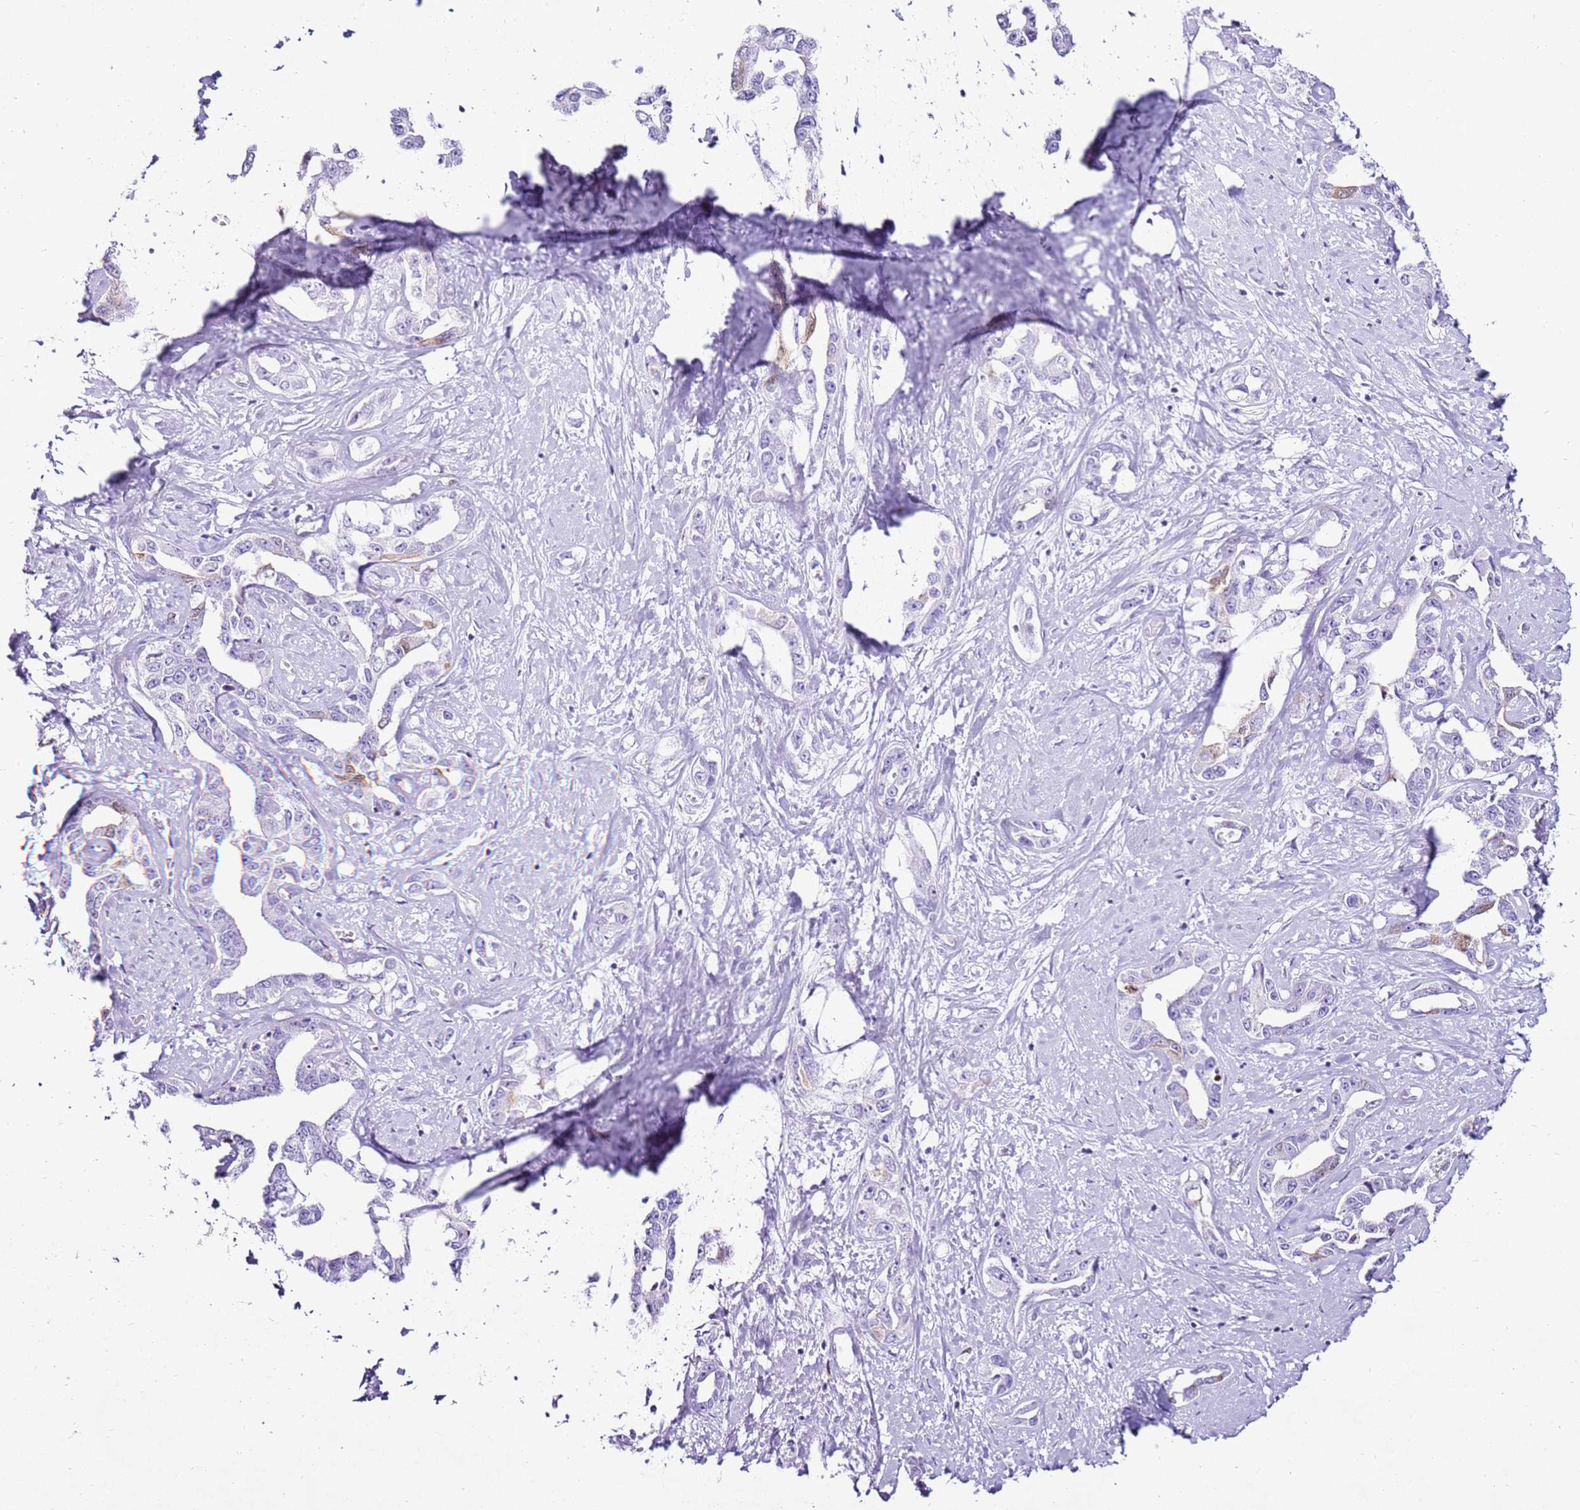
{"staining": {"intensity": "negative", "quantity": "none", "location": "none"}, "tissue": "liver cancer", "cell_type": "Tumor cells", "image_type": "cancer", "snomed": [{"axis": "morphology", "description": "Cholangiocarcinoma"}, {"axis": "topography", "description": "Liver"}], "caption": "There is no significant expression in tumor cells of liver cancer (cholangiocarcinoma).", "gene": "SPC25", "patient": {"sex": "male", "age": 59}}